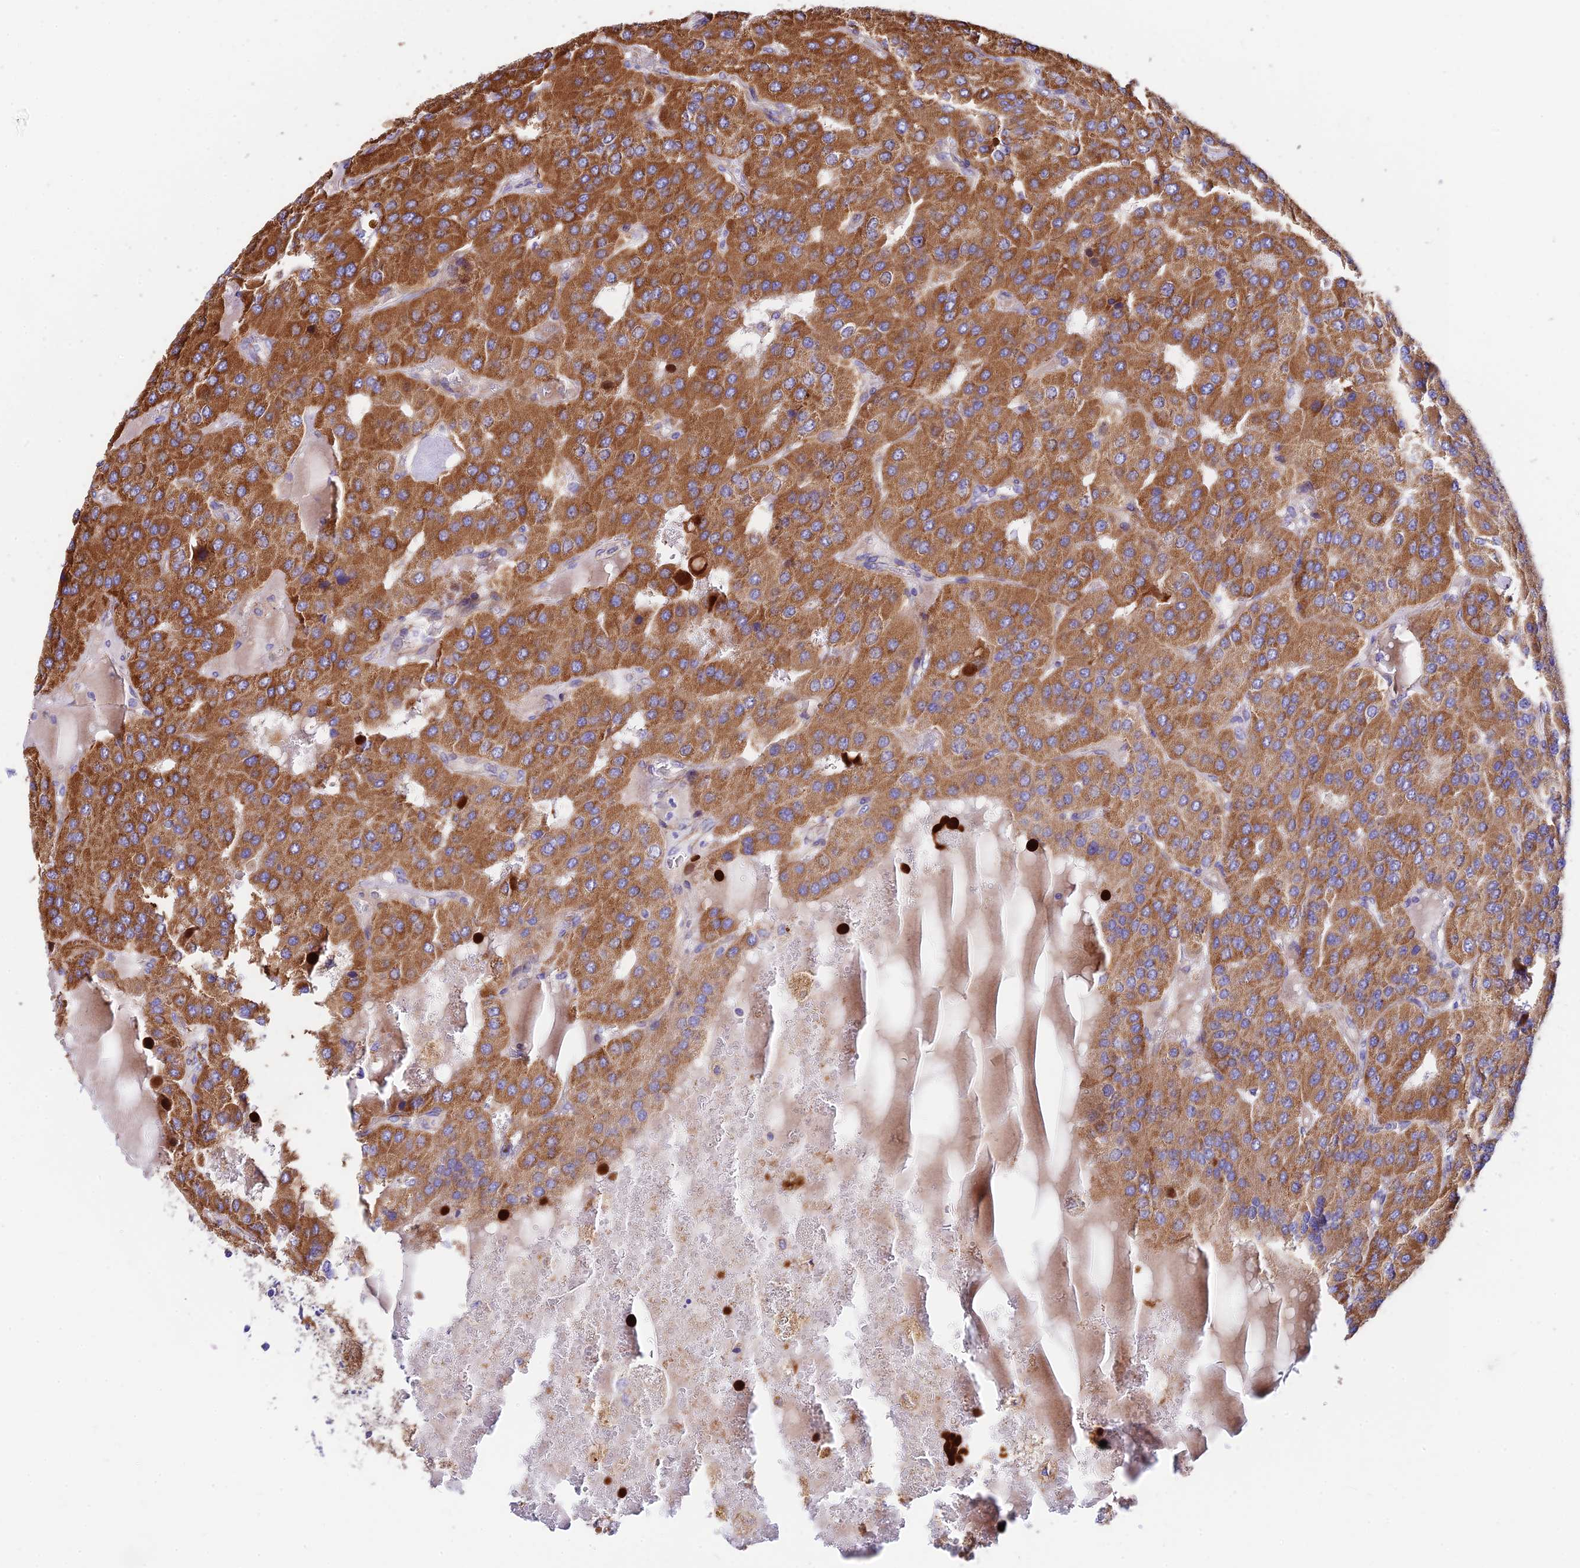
{"staining": {"intensity": "moderate", "quantity": ">75%", "location": "cytoplasmic/membranous"}, "tissue": "parathyroid gland", "cell_type": "Glandular cells", "image_type": "normal", "snomed": [{"axis": "morphology", "description": "Normal tissue, NOS"}, {"axis": "morphology", "description": "Adenoma, NOS"}, {"axis": "topography", "description": "Parathyroid gland"}], "caption": "Immunohistochemistry staining of benign parathyroid gland, which displays medium levels of moderate cytoplasmic/membranous expression in about >75% of glandular cells indicating moderate cytoplasmic/membranous protein positivity. The staining was performed using DAB (3,3'-diaminobenzidine) (brown) for protein detection and nuclei were counterstained in hematoxylin (blue).", "gene": "VPS13C", "patient": {"sex": "female", "age": 86}}